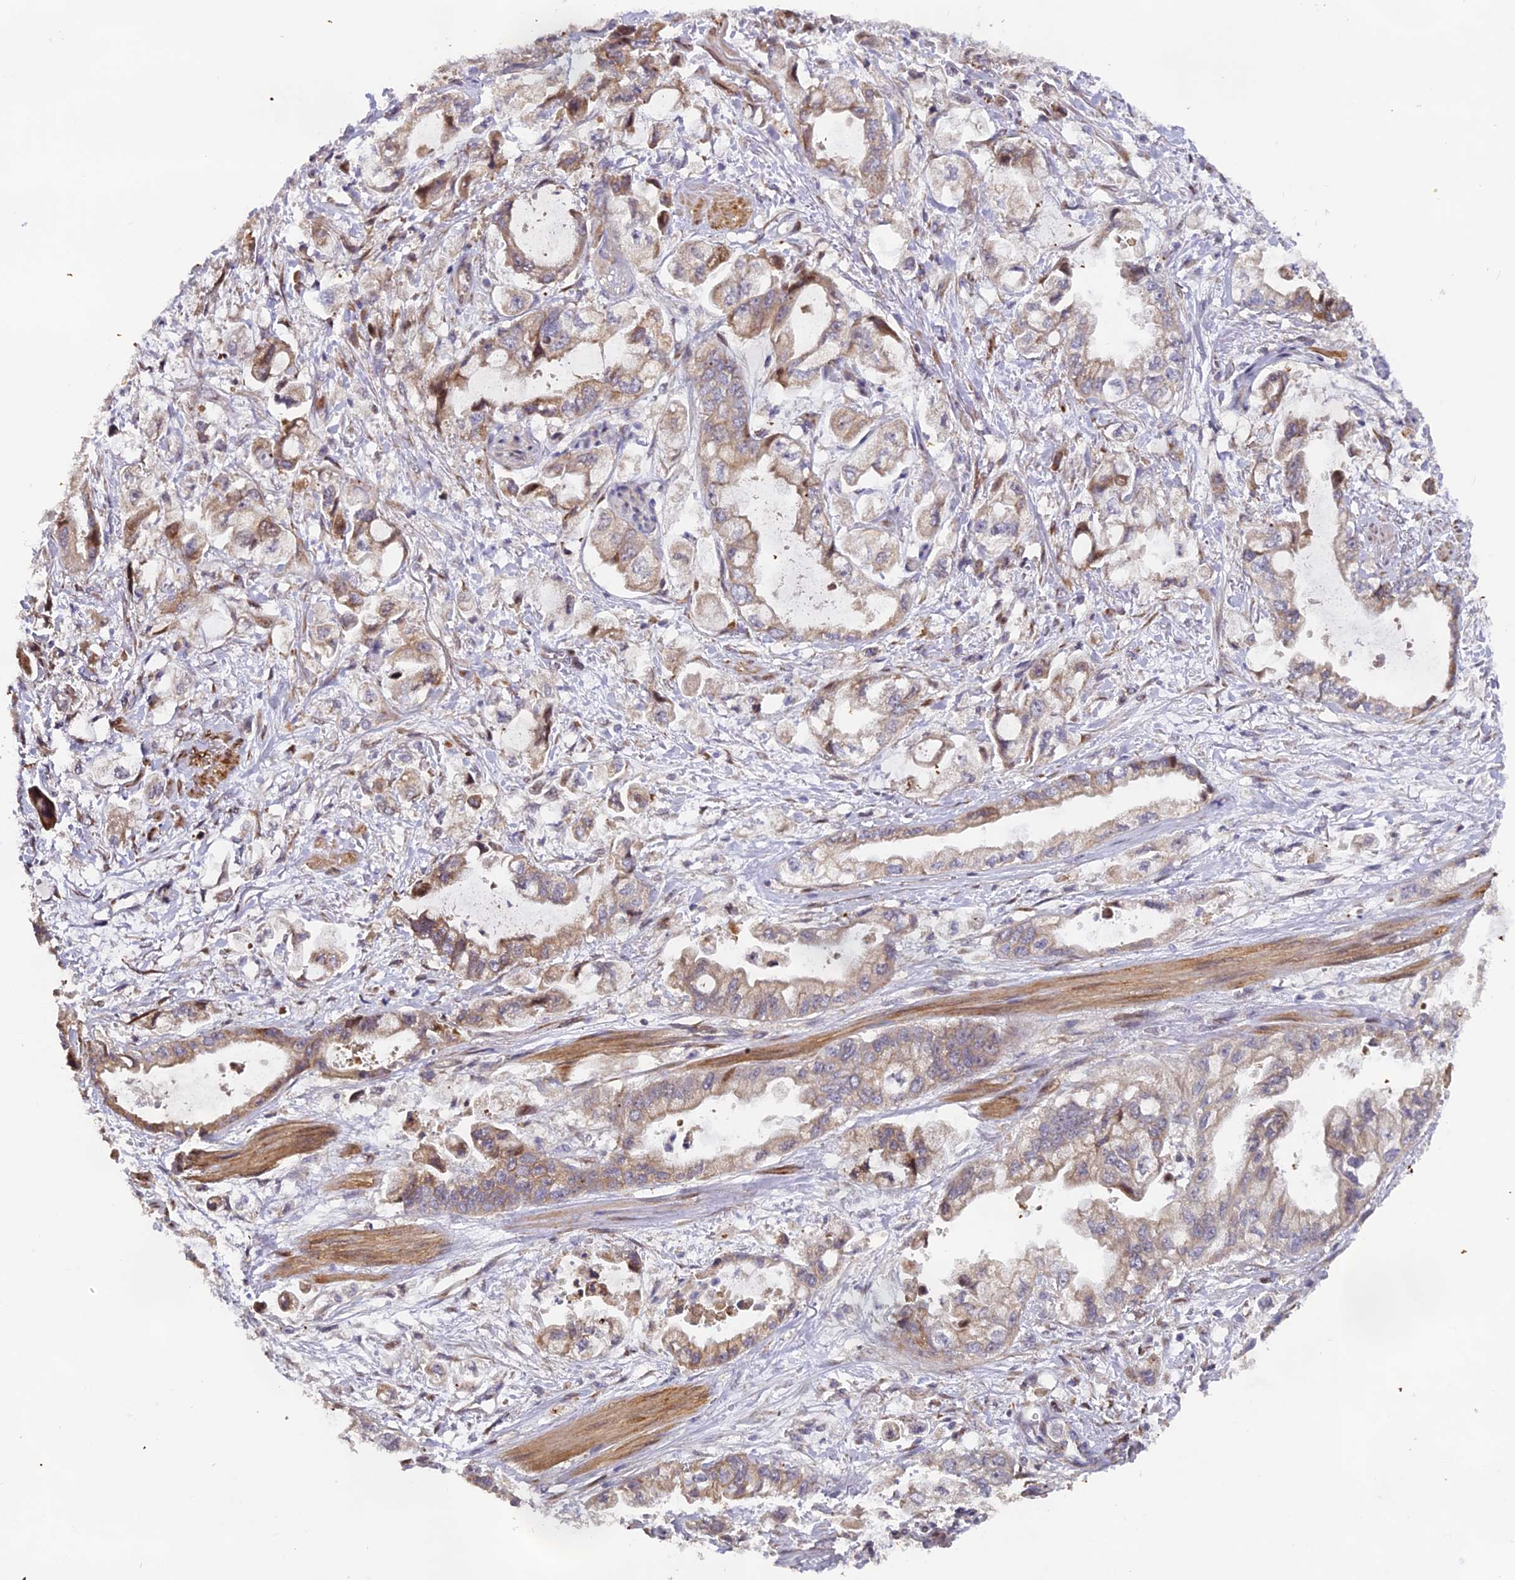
{"staining": {"intensity": "moderate", "quantity": ">75%", "location": "cytoplasmic/membranous"}, "tissue": "stomach cancer", "cell_type": "Tumor cells", "image_type": "cancer", "snomed": [{"axis": "morphology", "description": "Adenocarcinoma, NOS"}, {"axis": "topography", "description": "Stomach"}], "caption": "Adenocarcinoma (stomach) tissue reveals moderate cytoplasmic/membranous expression in about >75% of tumor cells", "gene": "RAB28", "patient": {"sex": "male", "age": 62}}